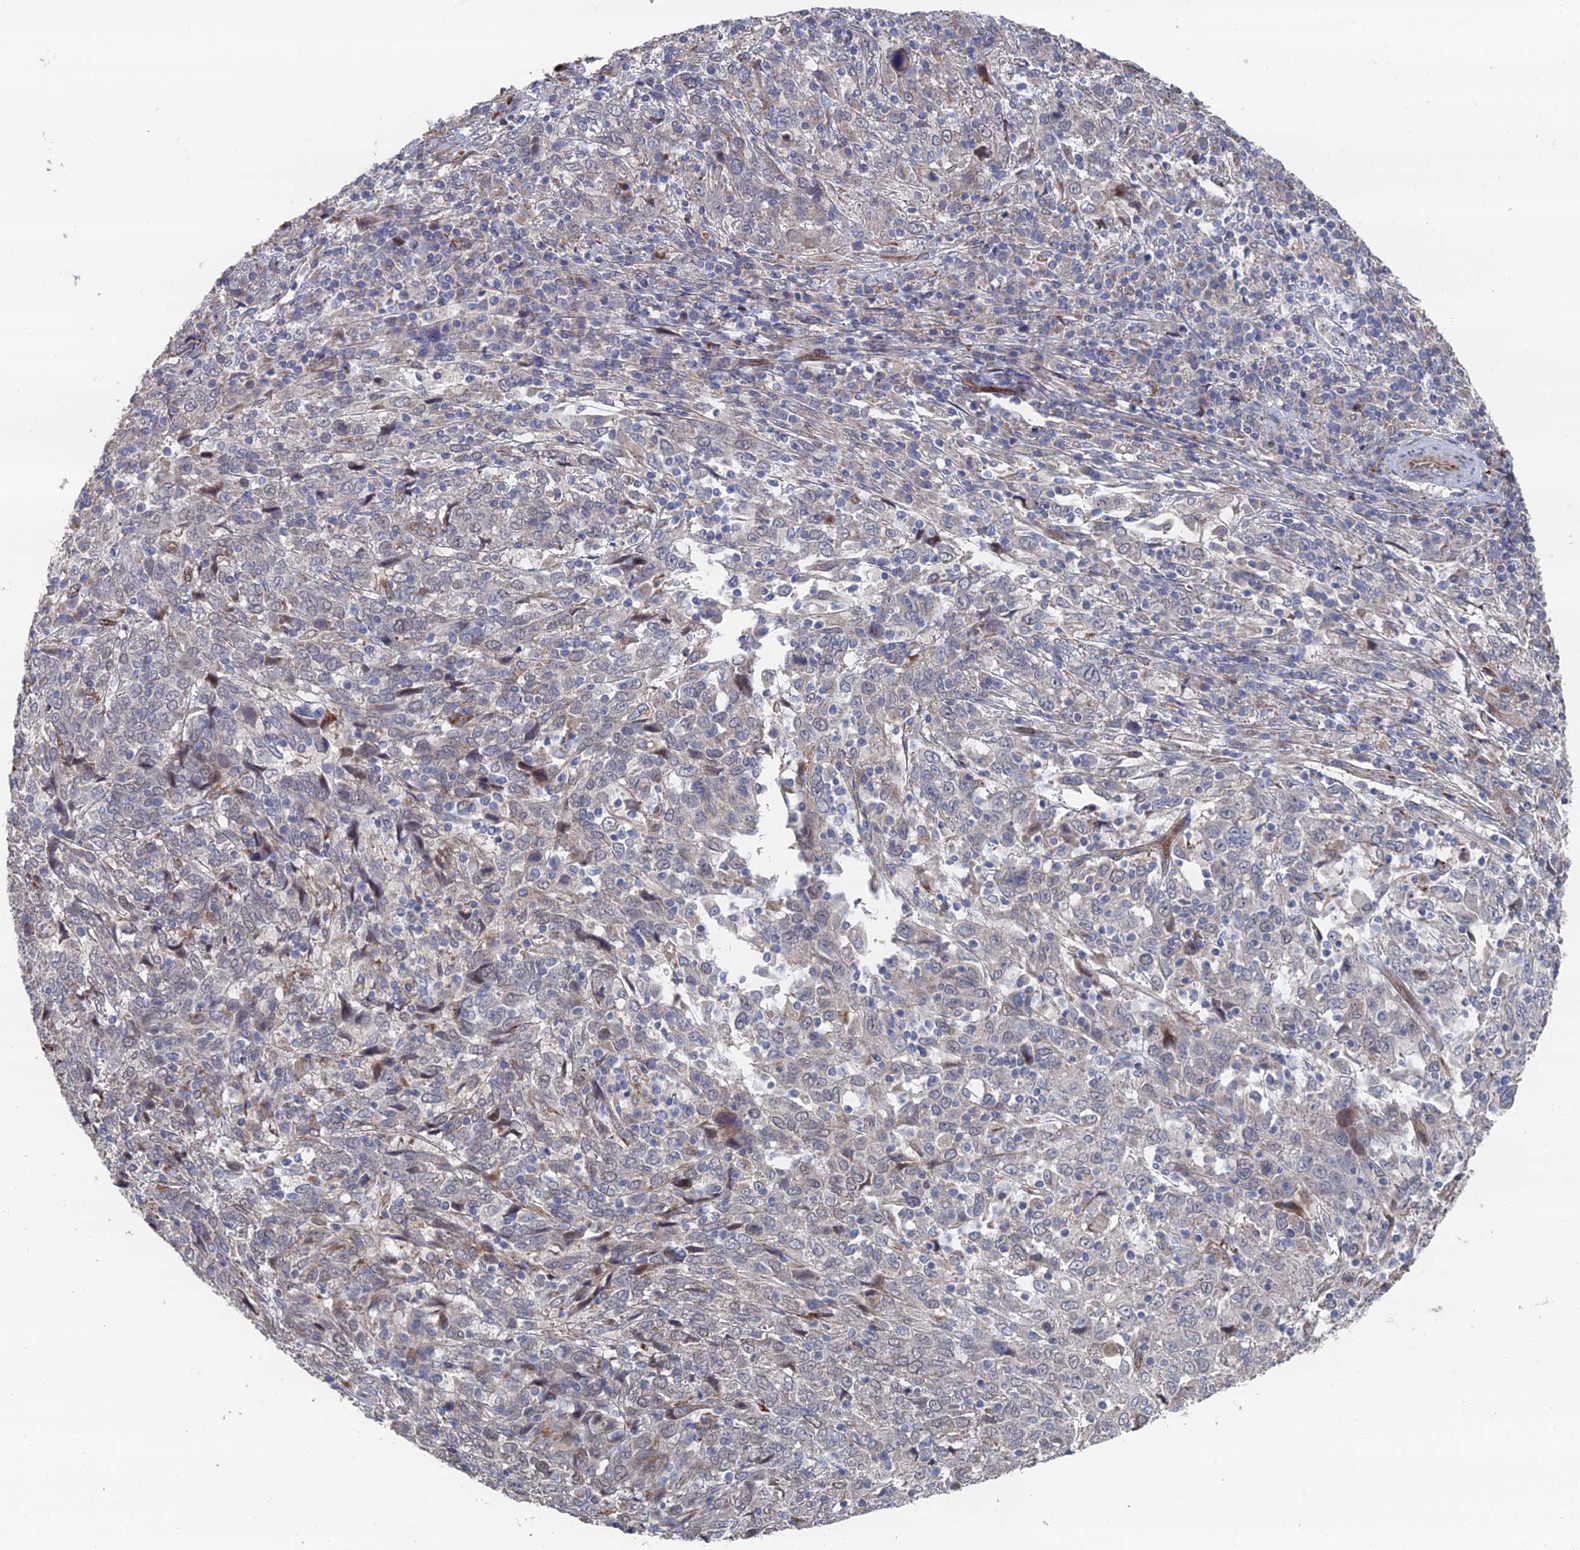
{"staining": {"intensity": "negative", "quantity": "none", "location": "none"}, "tissue": "cervical cancer", "cell_type": "Tumor cells", "image_type": "cancer", "snomed": [{"axis": "morphology", "description": "Squamous cell carcinoma, NOS"}, {"axis": "topography", "description": "Cervix"}], "caption": "Immunohistochemistry histopathology image of neoplastic tissue: human squamous cell carcinoma (cervical) stained with DAB (3,3'-diaminobenzidine) reveals no significant protein positivity in tumor cells. (DAB immunohistochemistry (IHC), high magnification).", "gene": "GTF2IRD1", "patient": {"sex": "female", "age": 46}}